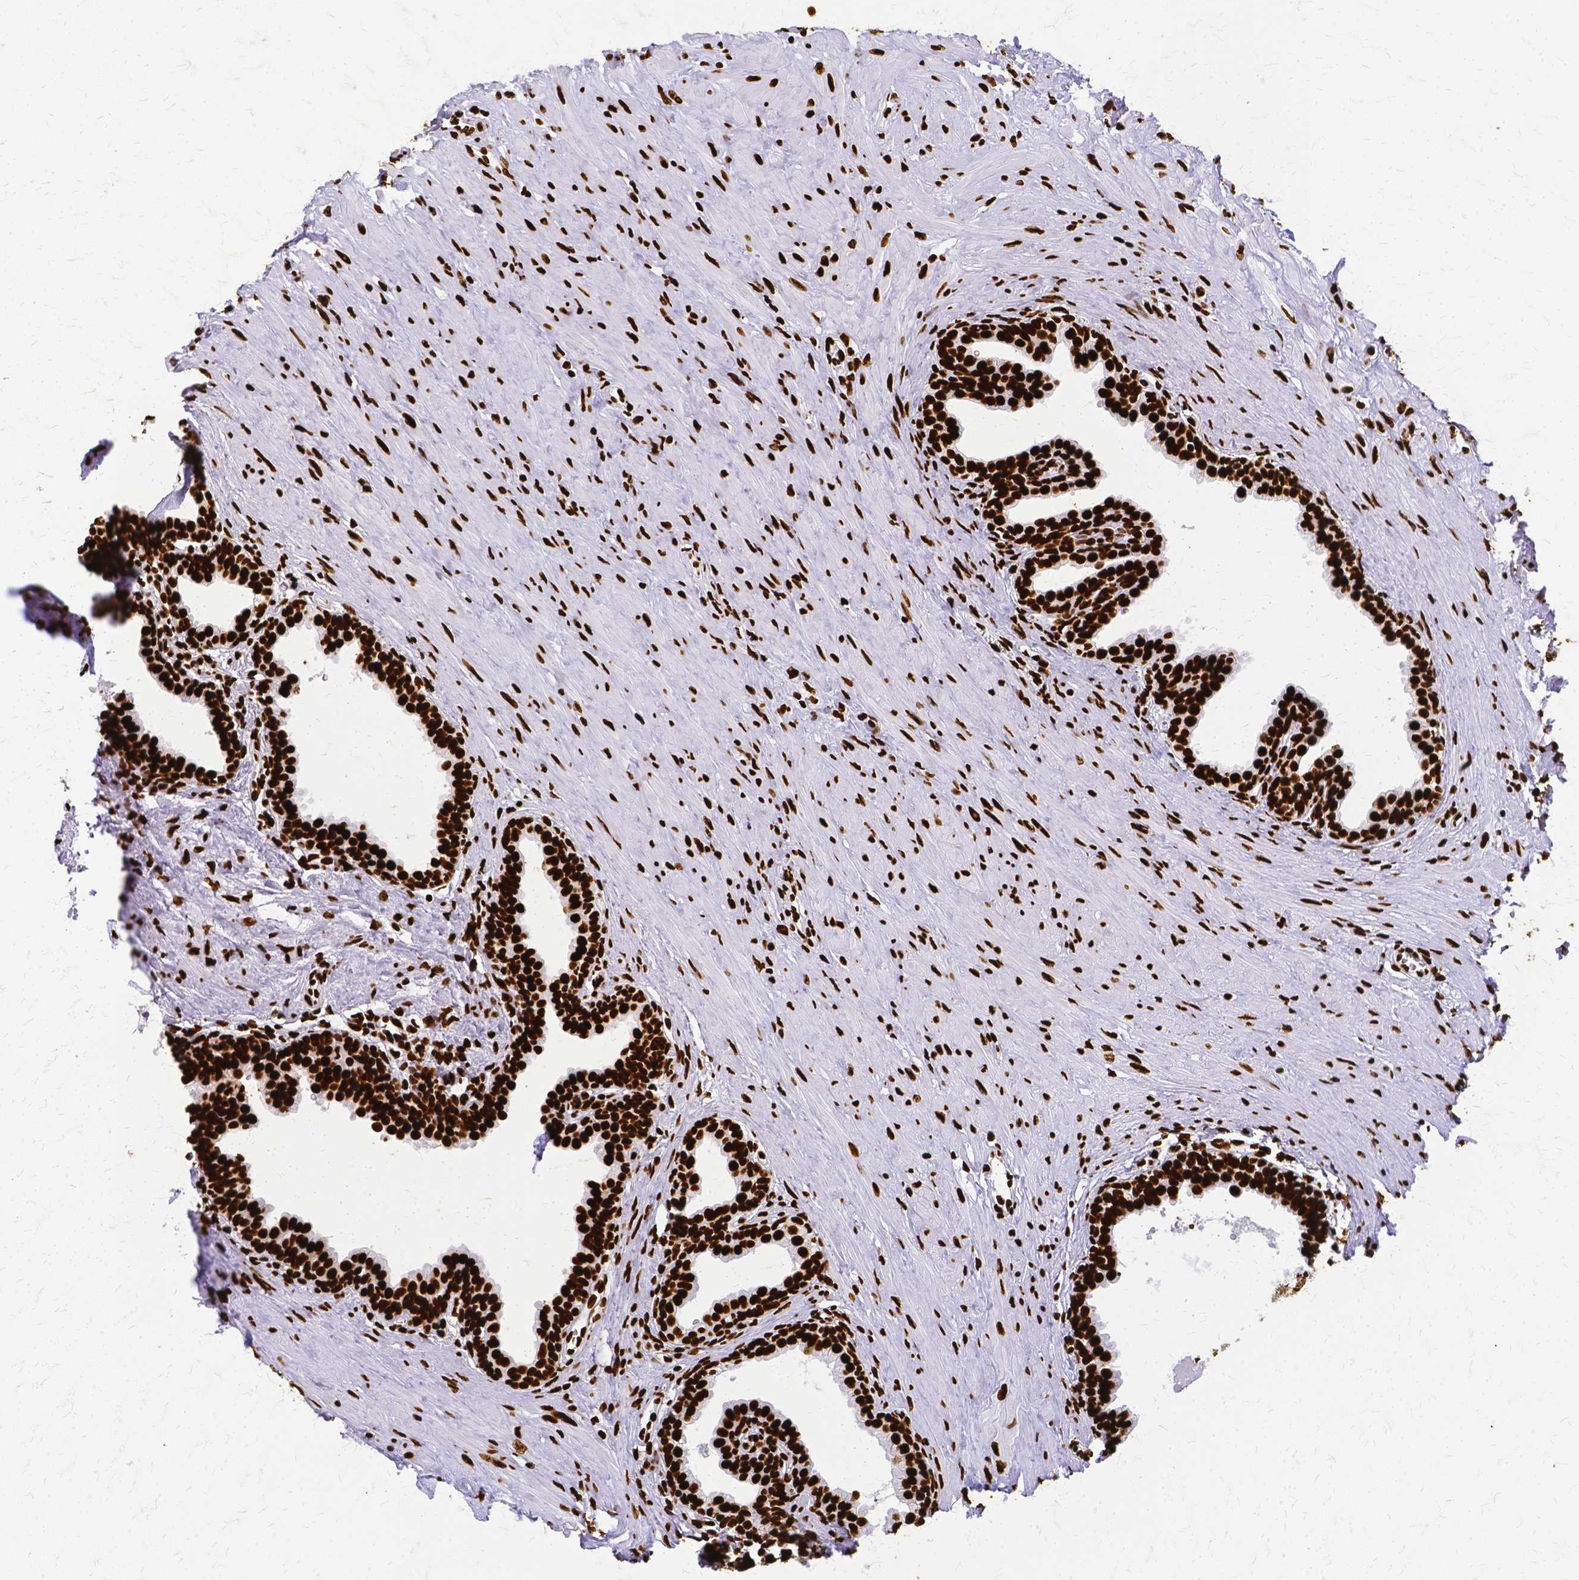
{"staining": {"intensity": "strong", "quantity": ">75%", "location": "nuclear"}, "tissue": "prostate", "cell_type": "Glandular cells", "image_type": "normal", "snomed": [{"axis": "morphology", "description": "Normal tissue, NOS"}, {"axis": "topography", "description": "Prostate"}, {"axis": "topography", "description": "Peripheral nerve tissue"}], "caption": "An immunohistochemistry (IHC) micrograph of normal tissue is shown. Protein staining in brown highlights strong nuclear positivity in prostate within glandular cells.", "gene": "SFPQ", "patient": {"sex": "male", "age": 55}}